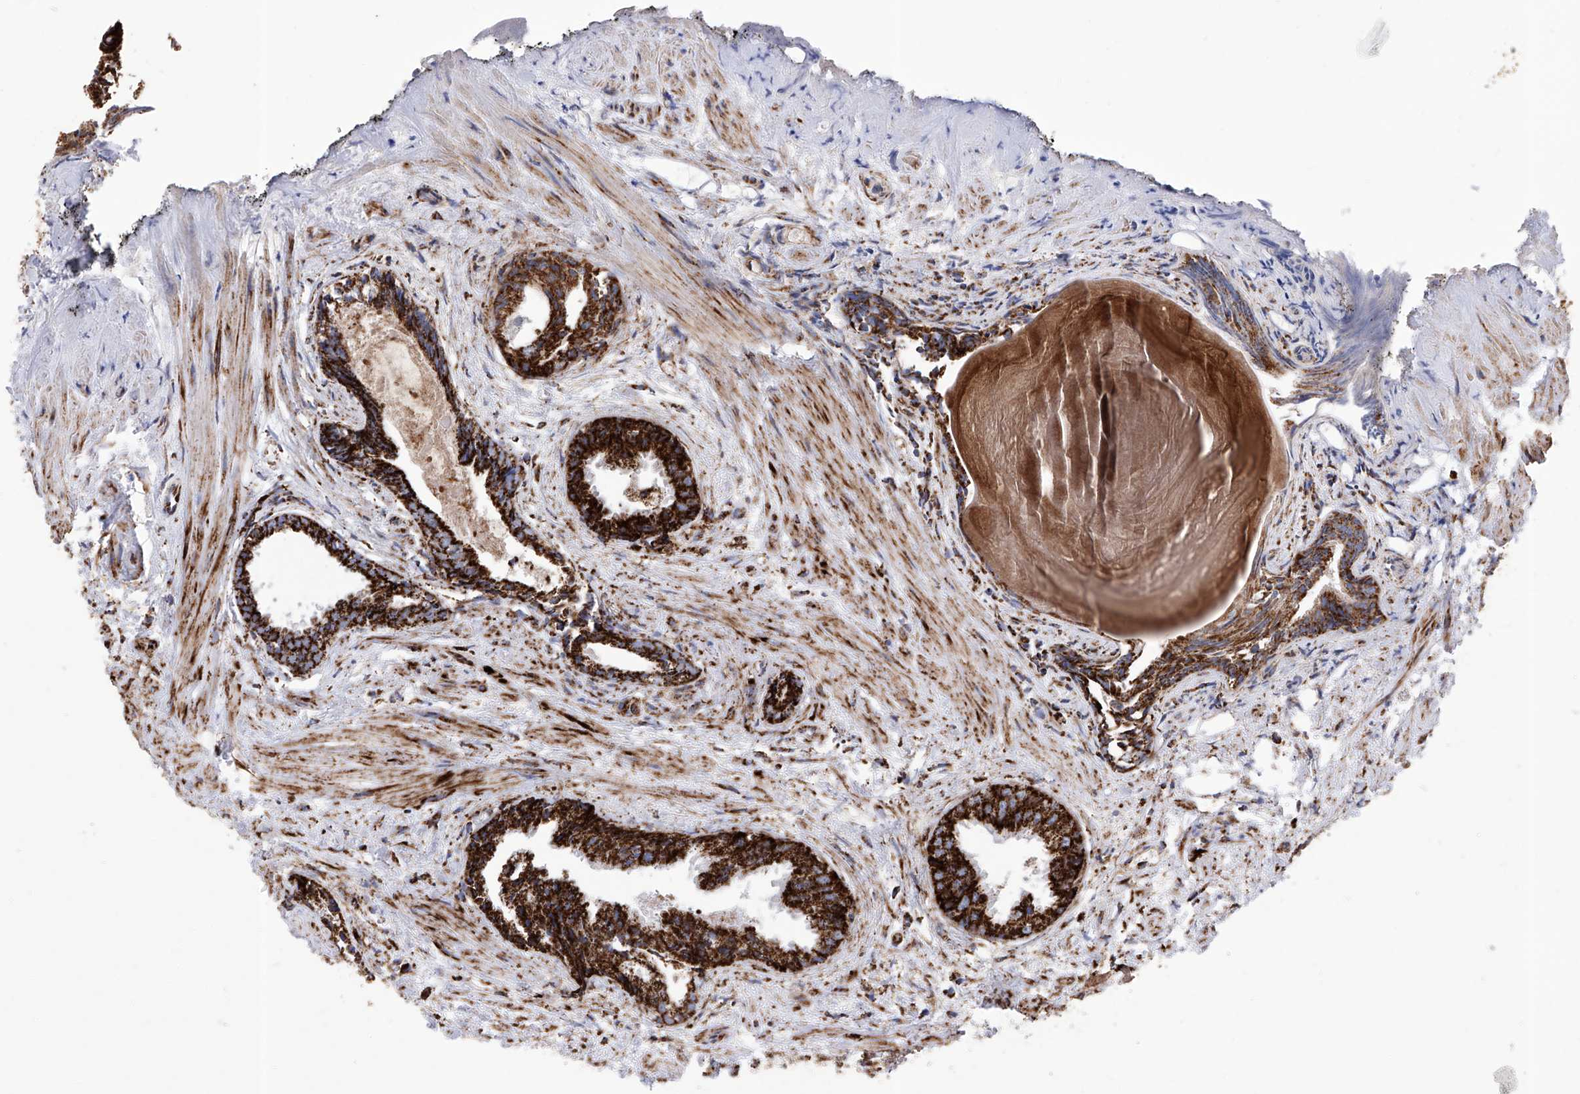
{"staining": {"intensity": "strong", "quantity": ">75%", "location": "cytoplasmic/membranous"}, "tissue": "prostate cancer", "cell_type": "Tumor cells", "image_type": "cancer", "snomed": [{"axis": "morphology", "description": "Adenocarcinoma, Low grade"}, {"axis": "topography", "description": "Prostate"}], "caption": "Human prostate cancer stained for a protein (brown) demonstrates strong cytoplasmic/membranous positive positivity in approximately >75% of tumor cells.", "gene": "ATP5PF", "patient": {"sex": "male", "age": 88}}